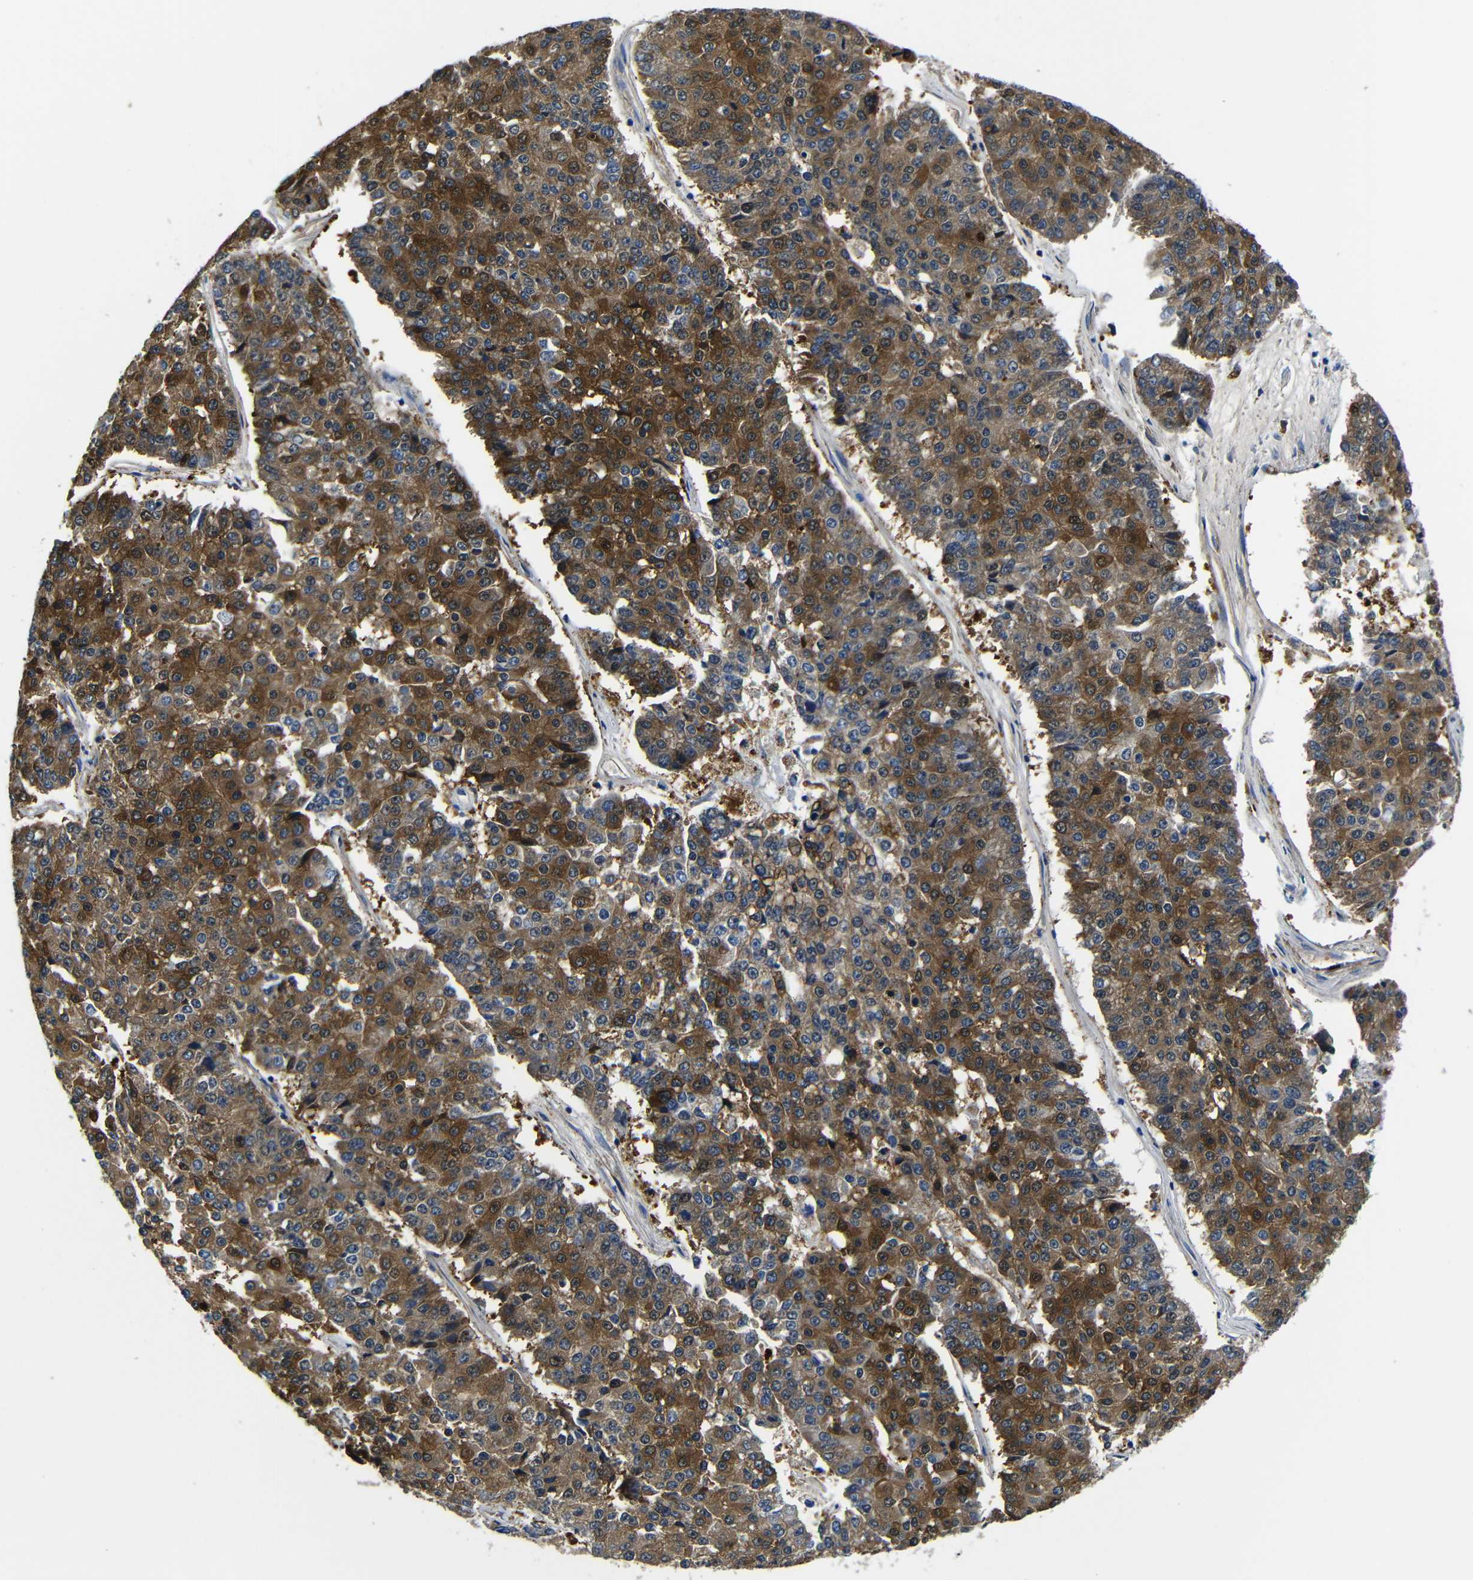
{"staining": {"intensity": "strong", "quantity": ">75%", "location": "cytoplasmic/membranous"}, "tissue": "pancreatic cancer", "cell_type": "Tumor cells", "image_type": "cancer", "snomed": [{"axis": "morphology", "description": "Adenocarcinoma, NOS"}, {"axis": "topography", "description": "Pancreas"}], "caption": "IHC (DAB (3,3'-diaminobenzidine)) staining of adenocarcinoma (pancreatic) shows strong cytoplasmic/membranous protein positivity in about >75% of tumor cells. The protein is stained brown, and the nuclei are stained in blue (DAB (3,3'-diaminobenzidine) IHC with brightfield microscopy, high magnification).", "gene": "GIMAP2", "patient": {"sex": "male", "age": 50}}